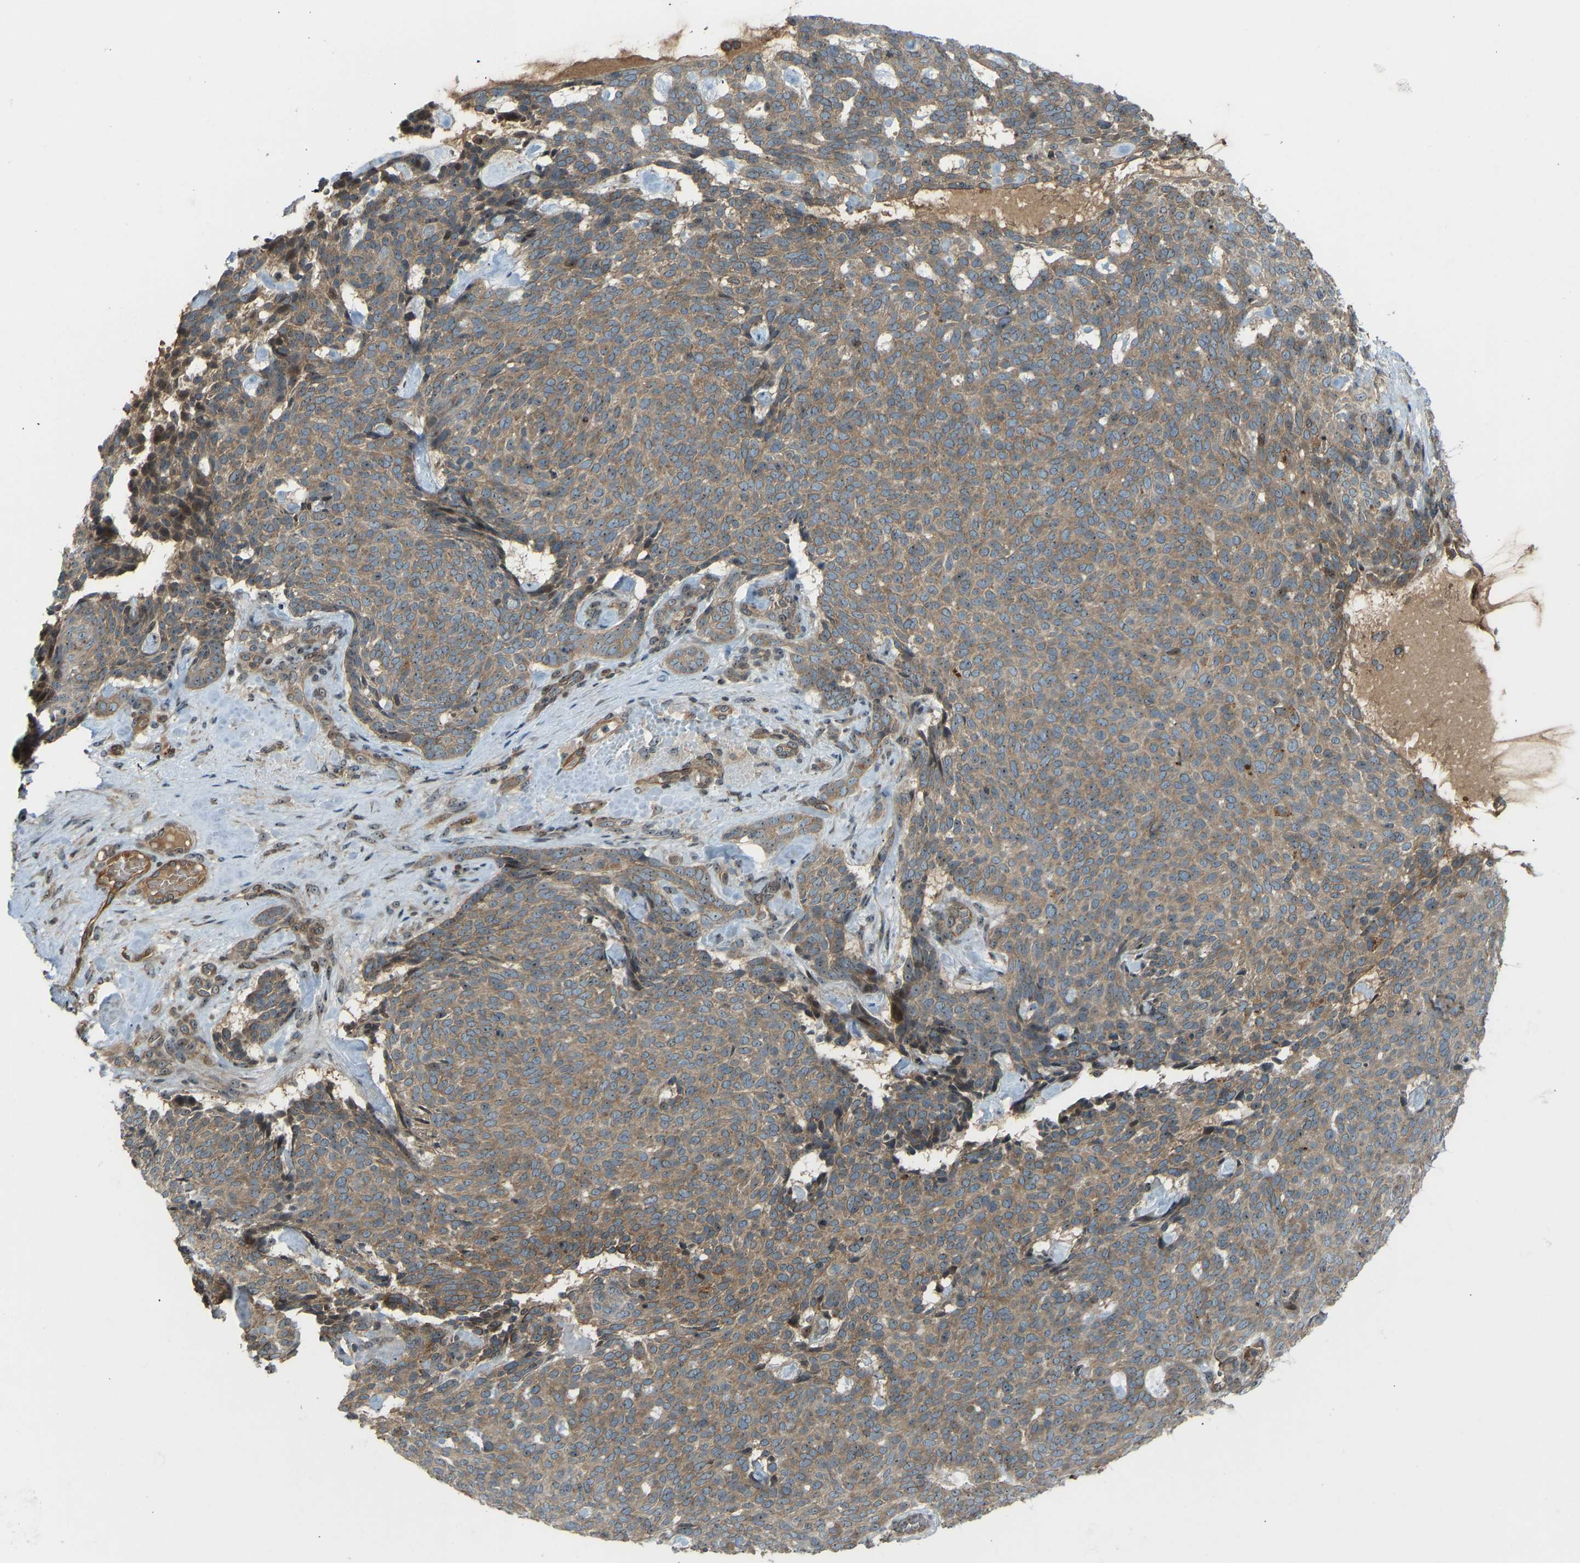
{"staining": {"intensity": "moderate", "quantity": ">75%", "location": "cytoplasmic/membranous"}, "tissue": "skin cancer", "cell_type": "Tumor cells", "image_type": "cancer", "snomed": [{"axis": "morphology", "description": "Basal cell carcinoma"}, {"axis": "topography", "description": "Skin"}], "caption": "Immunohistochemistry photomicrograph of skin cancer stained for a protein (brown), which shows medium levels of moderate cytoplasmic/membranous expression in approximately >75% of tumor cells.", "gene": "SVOPL", "patient": {"sex": "male", "age": 61}}